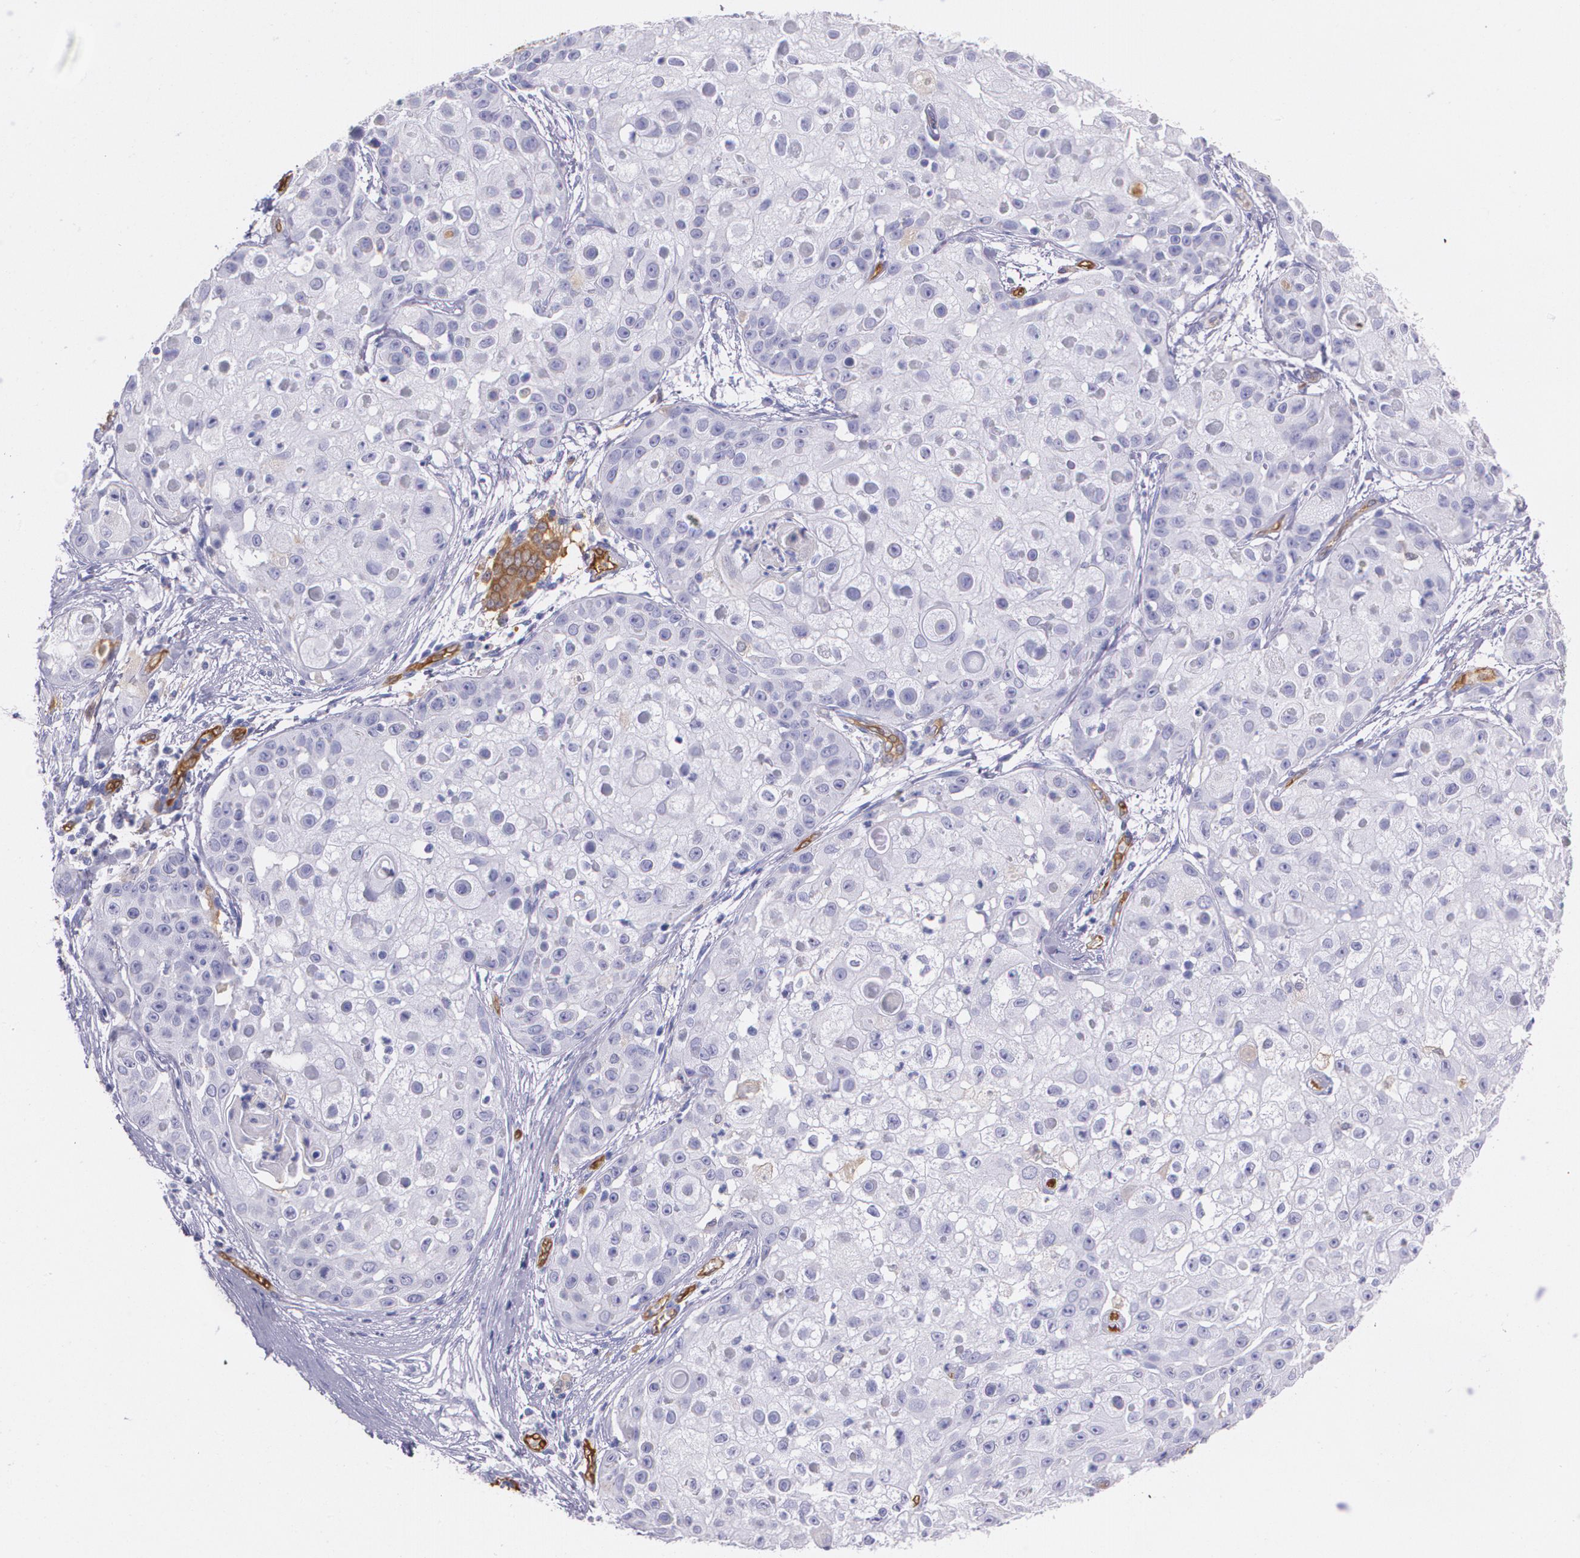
{"staining": {"intensity": "negative", "quantity": "none", "location": "none"}, "tissue": "skin cancer", "cell_type": "Tumor cells", "image_type": "cancer", "snomed": [{"axis": "morphology", "description": "Squamous cell carcinoma, NOS"}, {"axis": "topography", "description": "Skin"}], "caption": "The histopathology image exhibits no significant staining in tumor cells of skin cancer (squamous cell carcinoma).", "gene": "MMP2", "patient": {"sex": "female", "age": 57}}